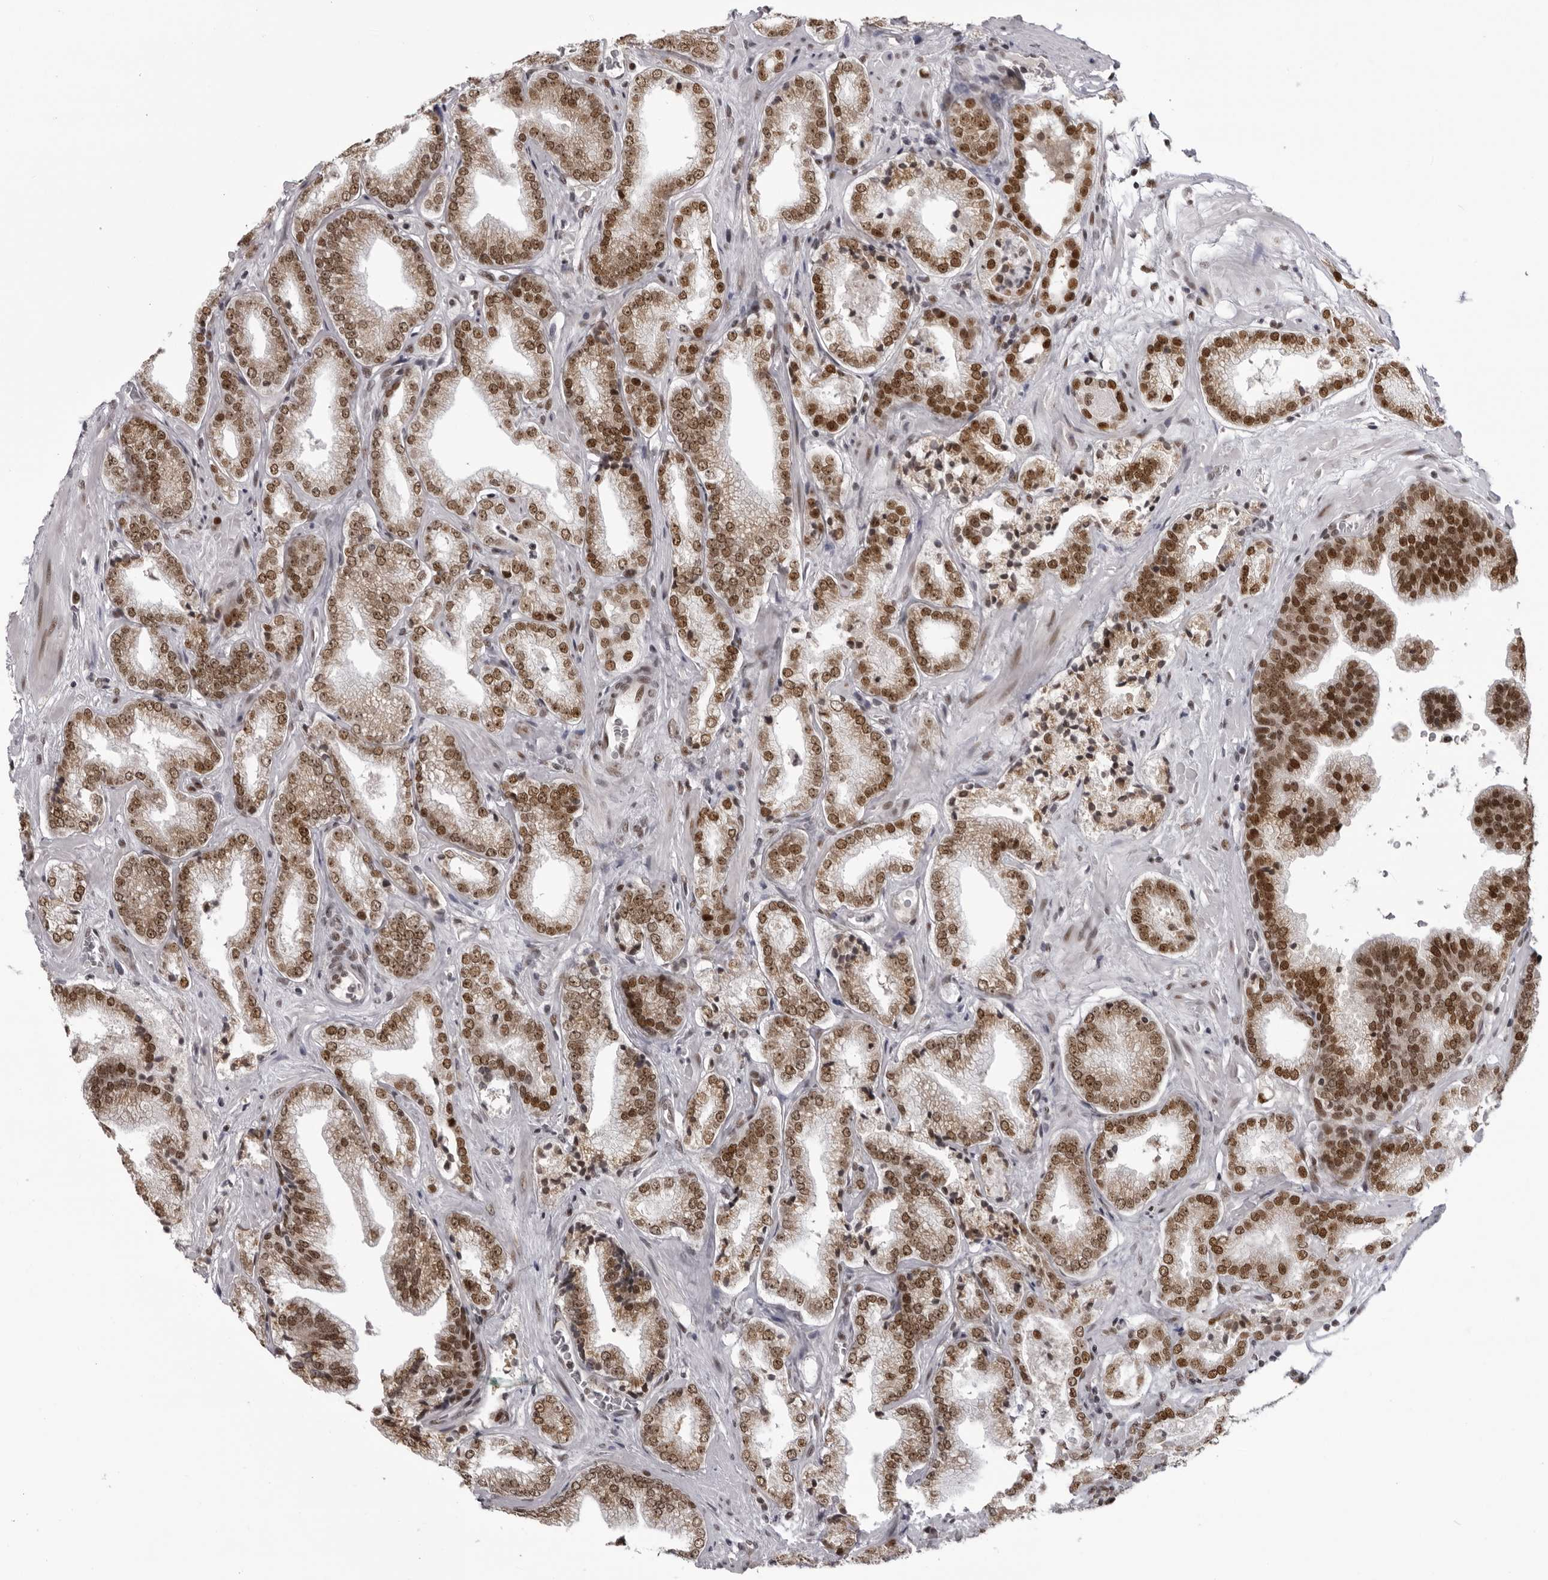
{"staining": {"intensity": "strong", "quantity": ">75%", "location": "nuclear"}, "tissue": "prostate cancer", "cell_type": "Tumor cells", "image_type": "cancer", "snomed": [{"axis": "morphology", "description": "Adenocarcinoma, Low grade"}, {"axis": "topography", "description": "Prostate"}], "caption": "IHC staining of prostate cancer (adenocarcinoma (low-grade)), which exhibits high levels of strong nuclear positivity in approximately >75% of tumor cells indicating strong nuclear protein expression. The staining was performed using DAB (brown) for protein detection and nuclei were counterstained in hematoxylin (blue).", "gene": "HEXIM2", "patient": {"sex": "male", "age": 62}}